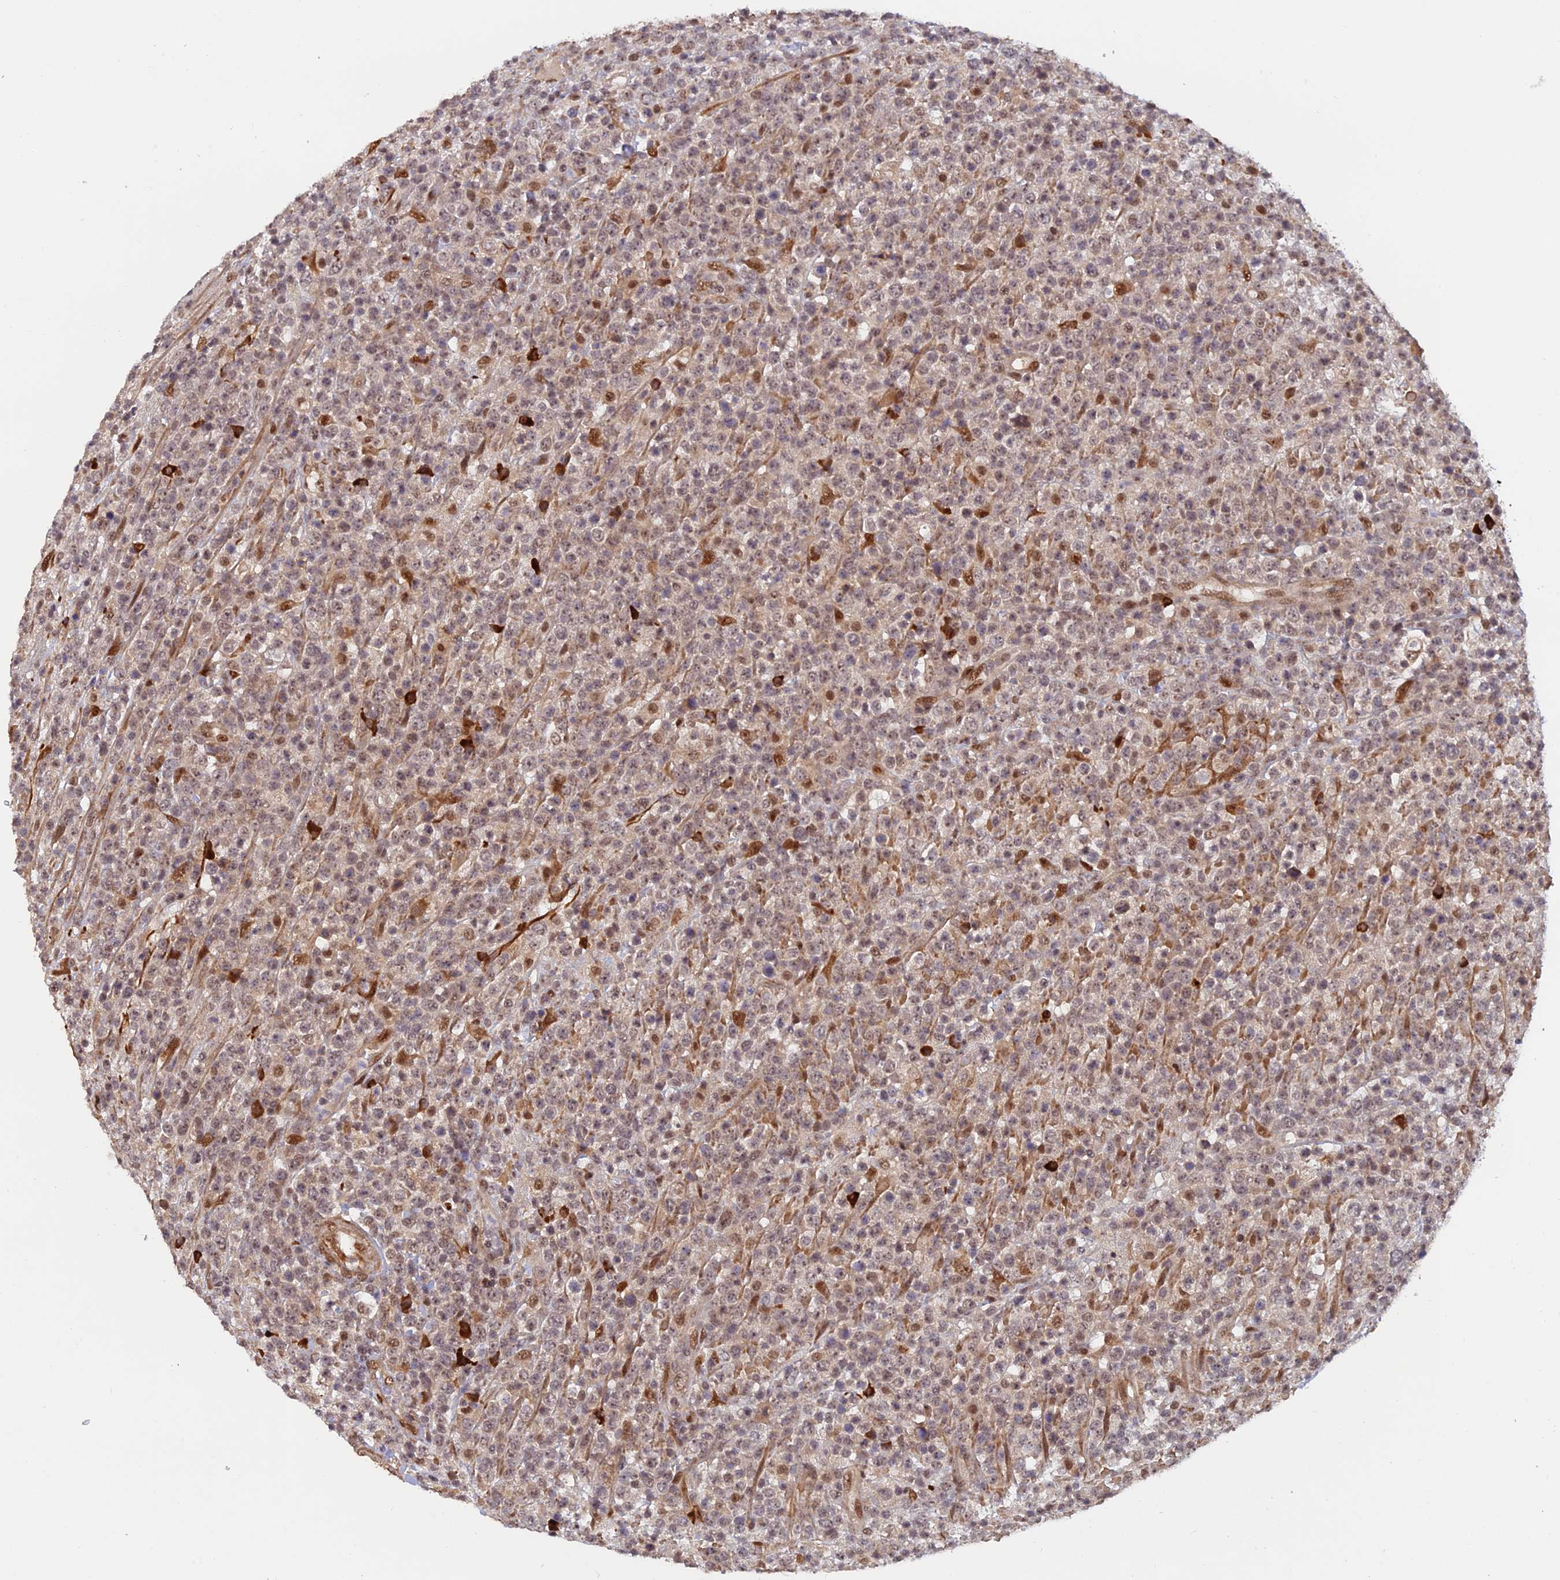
{"staining": {"intensity": "weak", "quantity": "25%-75%", "location": "nuclear"}, "tissue": "lymphoma", "cell_type": "Tumor cells", "image_type": "cancer", "snomed": [{"axis": "morphology", "description": "Malignant lymphoma, non-Hodgkin's type, High grade"}, {"axis": "topography", "description": "Colon"}], "caption": "High-grade malignant lymphoma, non-Hodgkin's type tissue reveals weak nuclear positivity in about 25%-75% of tumor cells, visualized by immunohistochemistry. The staining was performed using DAB (3,3'-diaminobenzidine) to visualize the protein expression in brown, while the nuclei were stained in blue with hematoxylin (Magnification: 20x).", "gene": "ZNF565", "patient": {"sex": "female", "age": 53}}